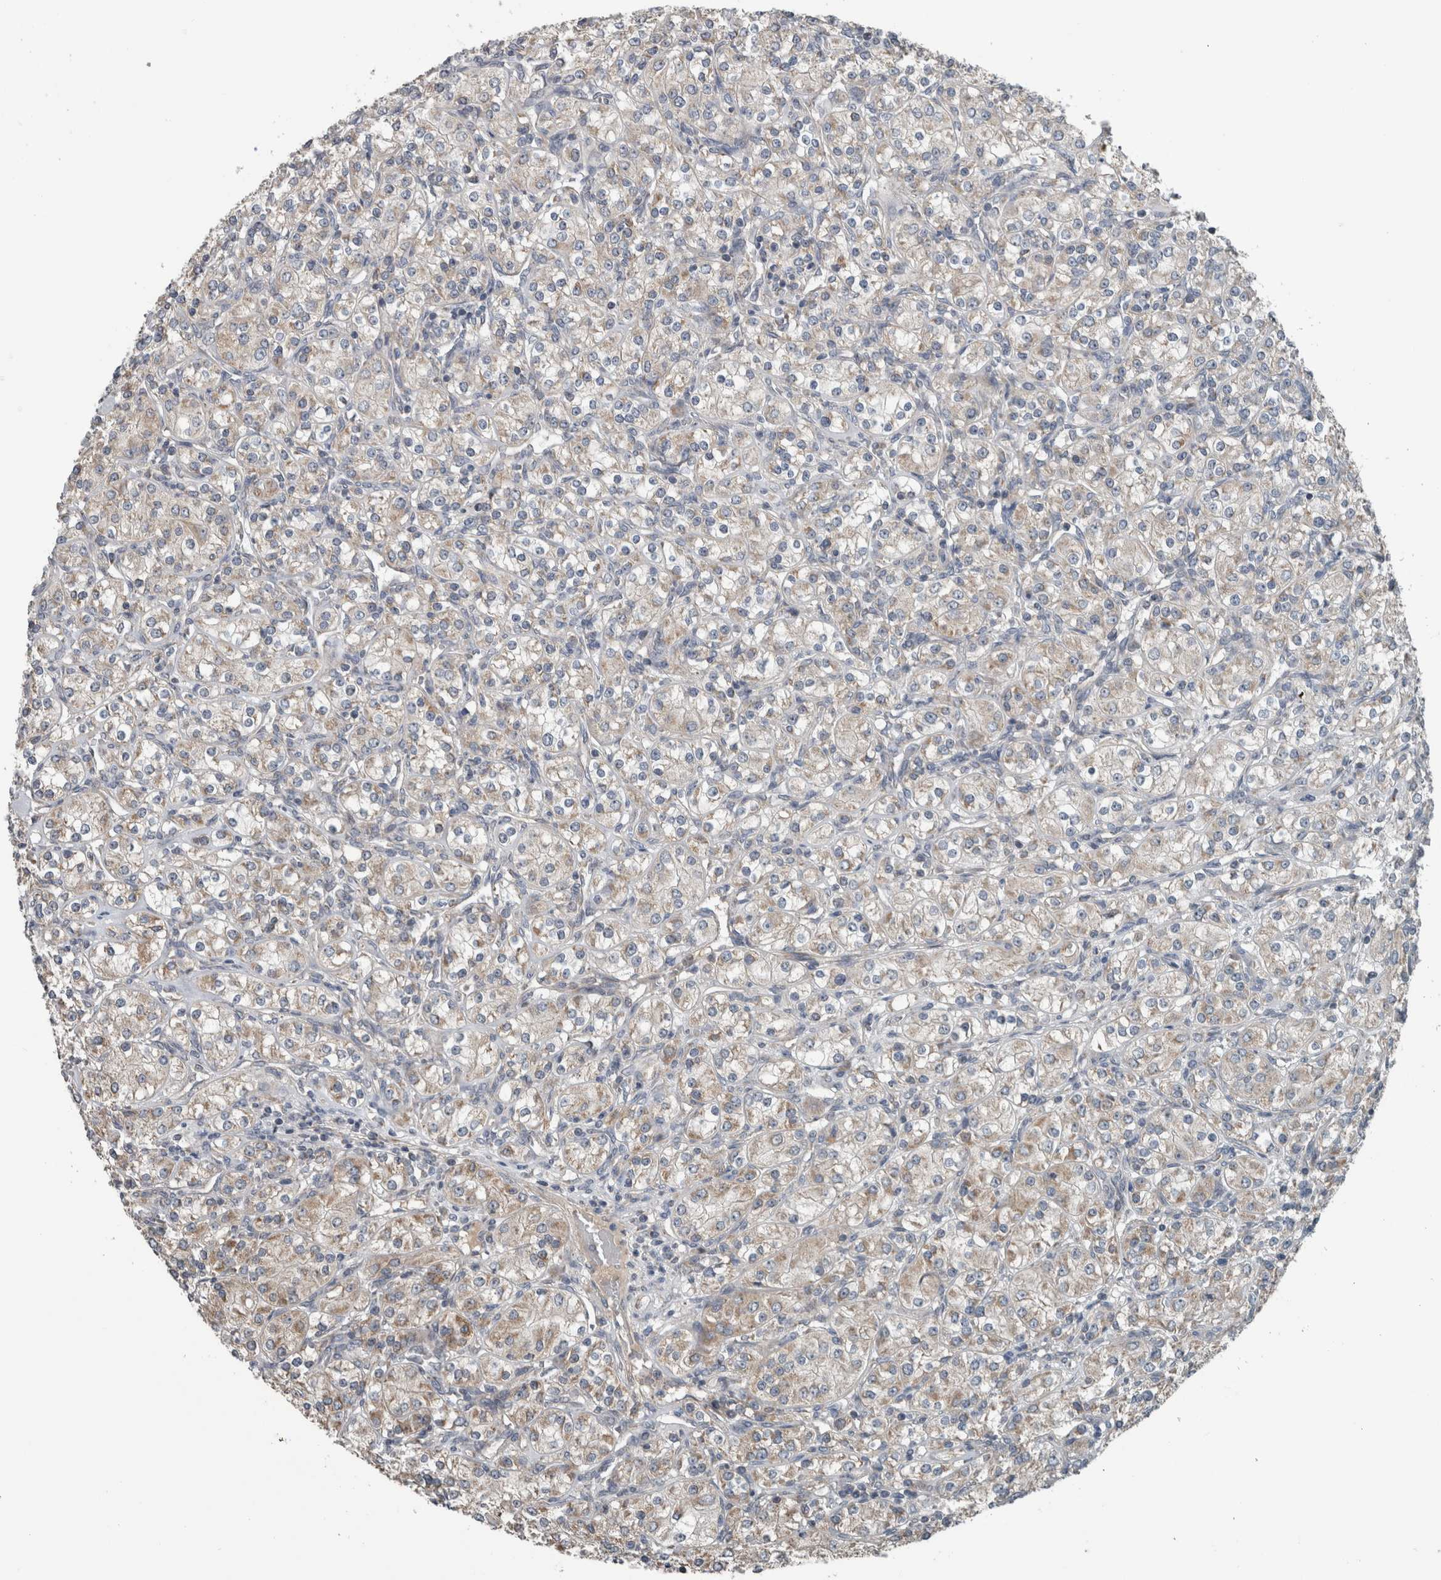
{"staining": {"intensity": "weak", "quantity": "25%-75%", "location": "cytoplasmic/membranous"}, "tissue": "renal cancer", "cell_type": "Tumor cells", "image_type": "cancer", "snomed": [{"axis": "morphology", "description": "Adenocarcinoma, NOS"}, {"axis": "topography", "description": "Kidney"}], "caption": "Weak cytoplasmic/membranous positivity for a protein is appreciated in approximately 25%-75% of tumor cells of renal cancer using immunohistochemistry.", "gene": "ARMC1", "patient": {"sex": "male", "age": 77}}